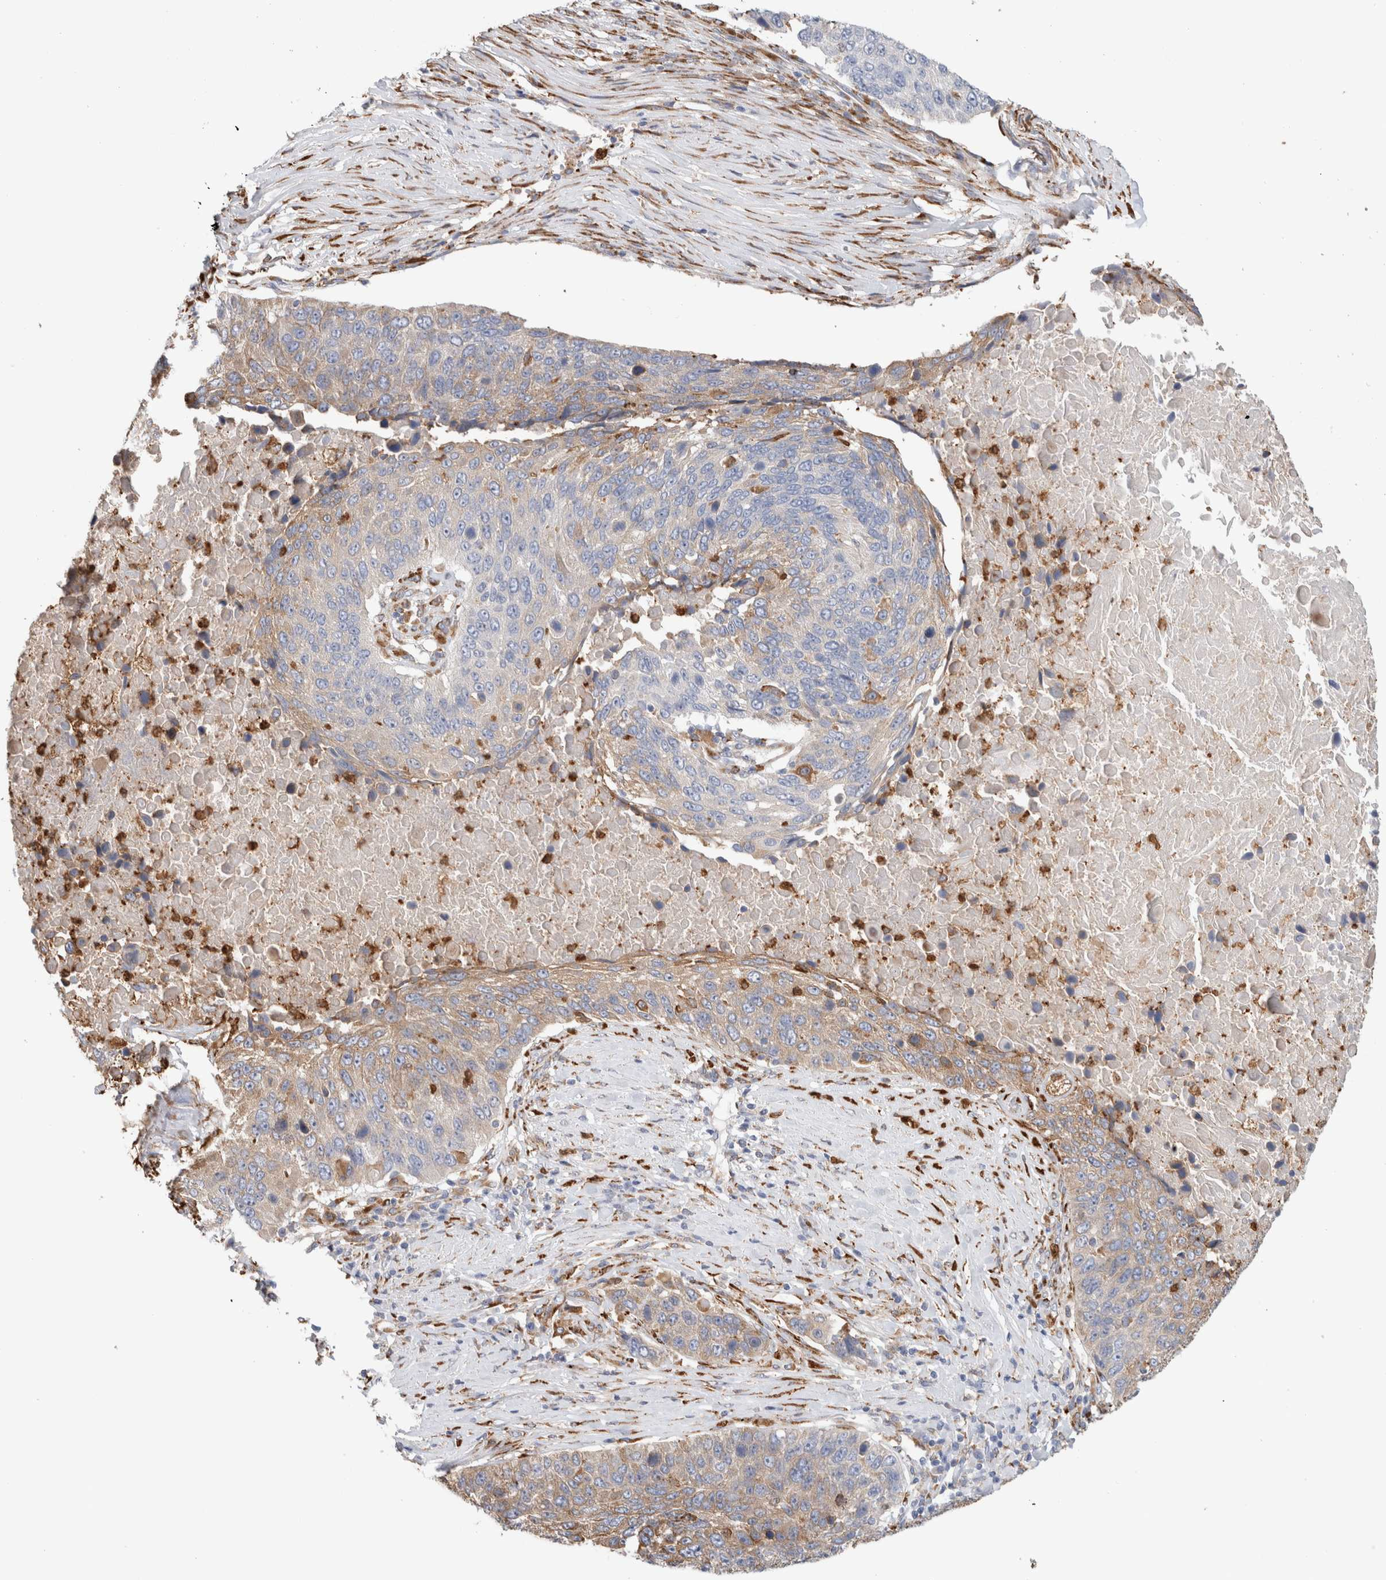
{"staining": {"intensity": "weak", "quantity": "25%-75%", "location": "cytoplasmic/membranous"}, "tissue": "lung cancer", "cell_type": "Tumor cells", "image_type": "cancer", "snomed": [{"axis": "morphology", "description": "Squamous cell carcinoma, NOS"}, {"axis": "topography", "description": "Lung"}], "caption": "Squamous cell carcinoma (lung) was stained to show a protein in brown. There is low levels of weak cytoplasmic/membranous staining in approximately 25%-75% of tumor cells.", "gene": "P4HA1", "patient": {"sex": "male", "age": 66}}